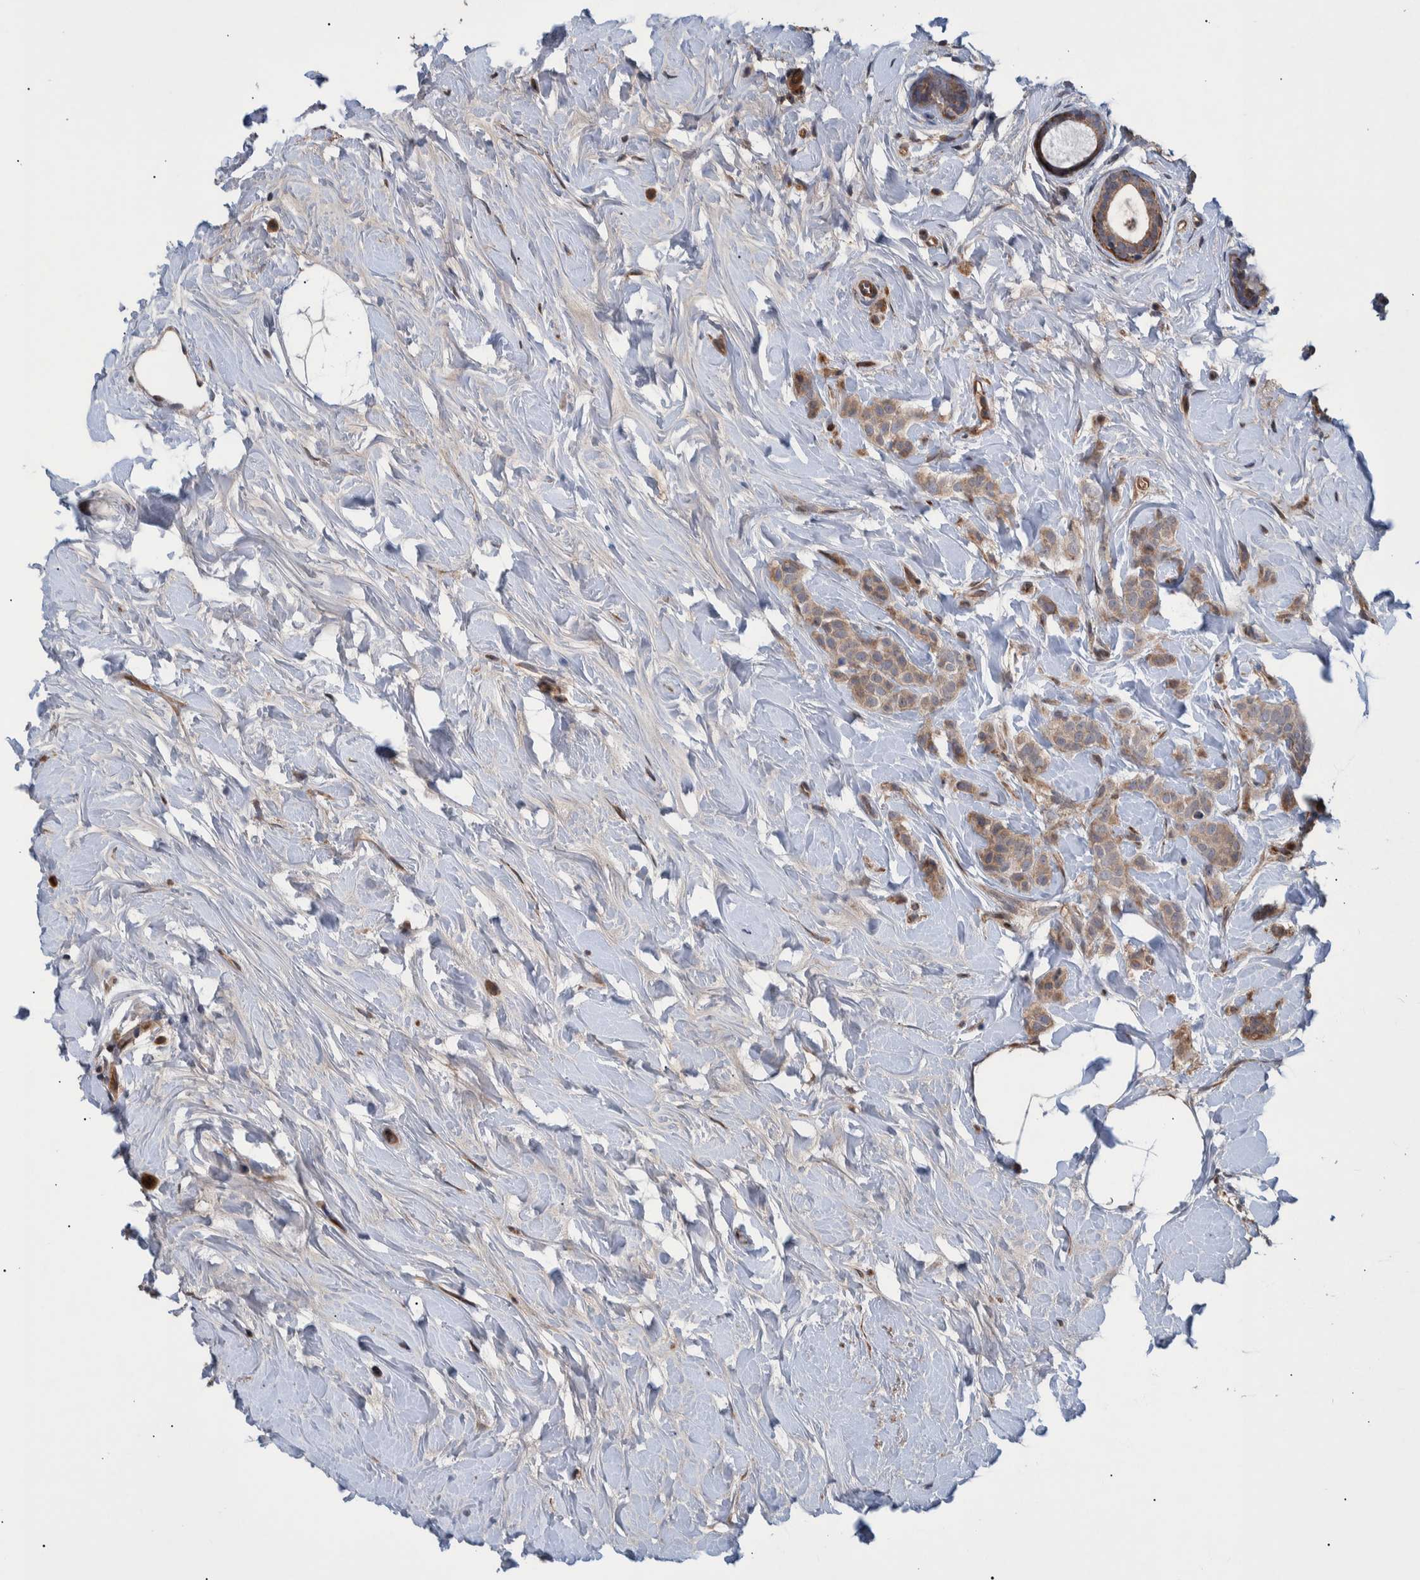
{"staining": {"intensity": "weak", "quantity": ">75%", "location": "cytoplasmic/membranous"}, "tissue": "breast cancer", "cell_type": "Tumor cells", "image_type": "cancer", "snomed": [{"axis": "morphology", "description": "Lobular carcinoma, in situ"}, {"axis": "morphology", "description": "Lobular carcinoma"}, {"axis": "topography", "description": "Breast"}], "caption": "Protein expression analysis of human lobular carcinoma (breast) reveals weak cytoplasmic/membranous positivity in about >75% of tumor cells.", "gene": "B3GNTL1", "patient": {"sex": "female", "age": 41}}